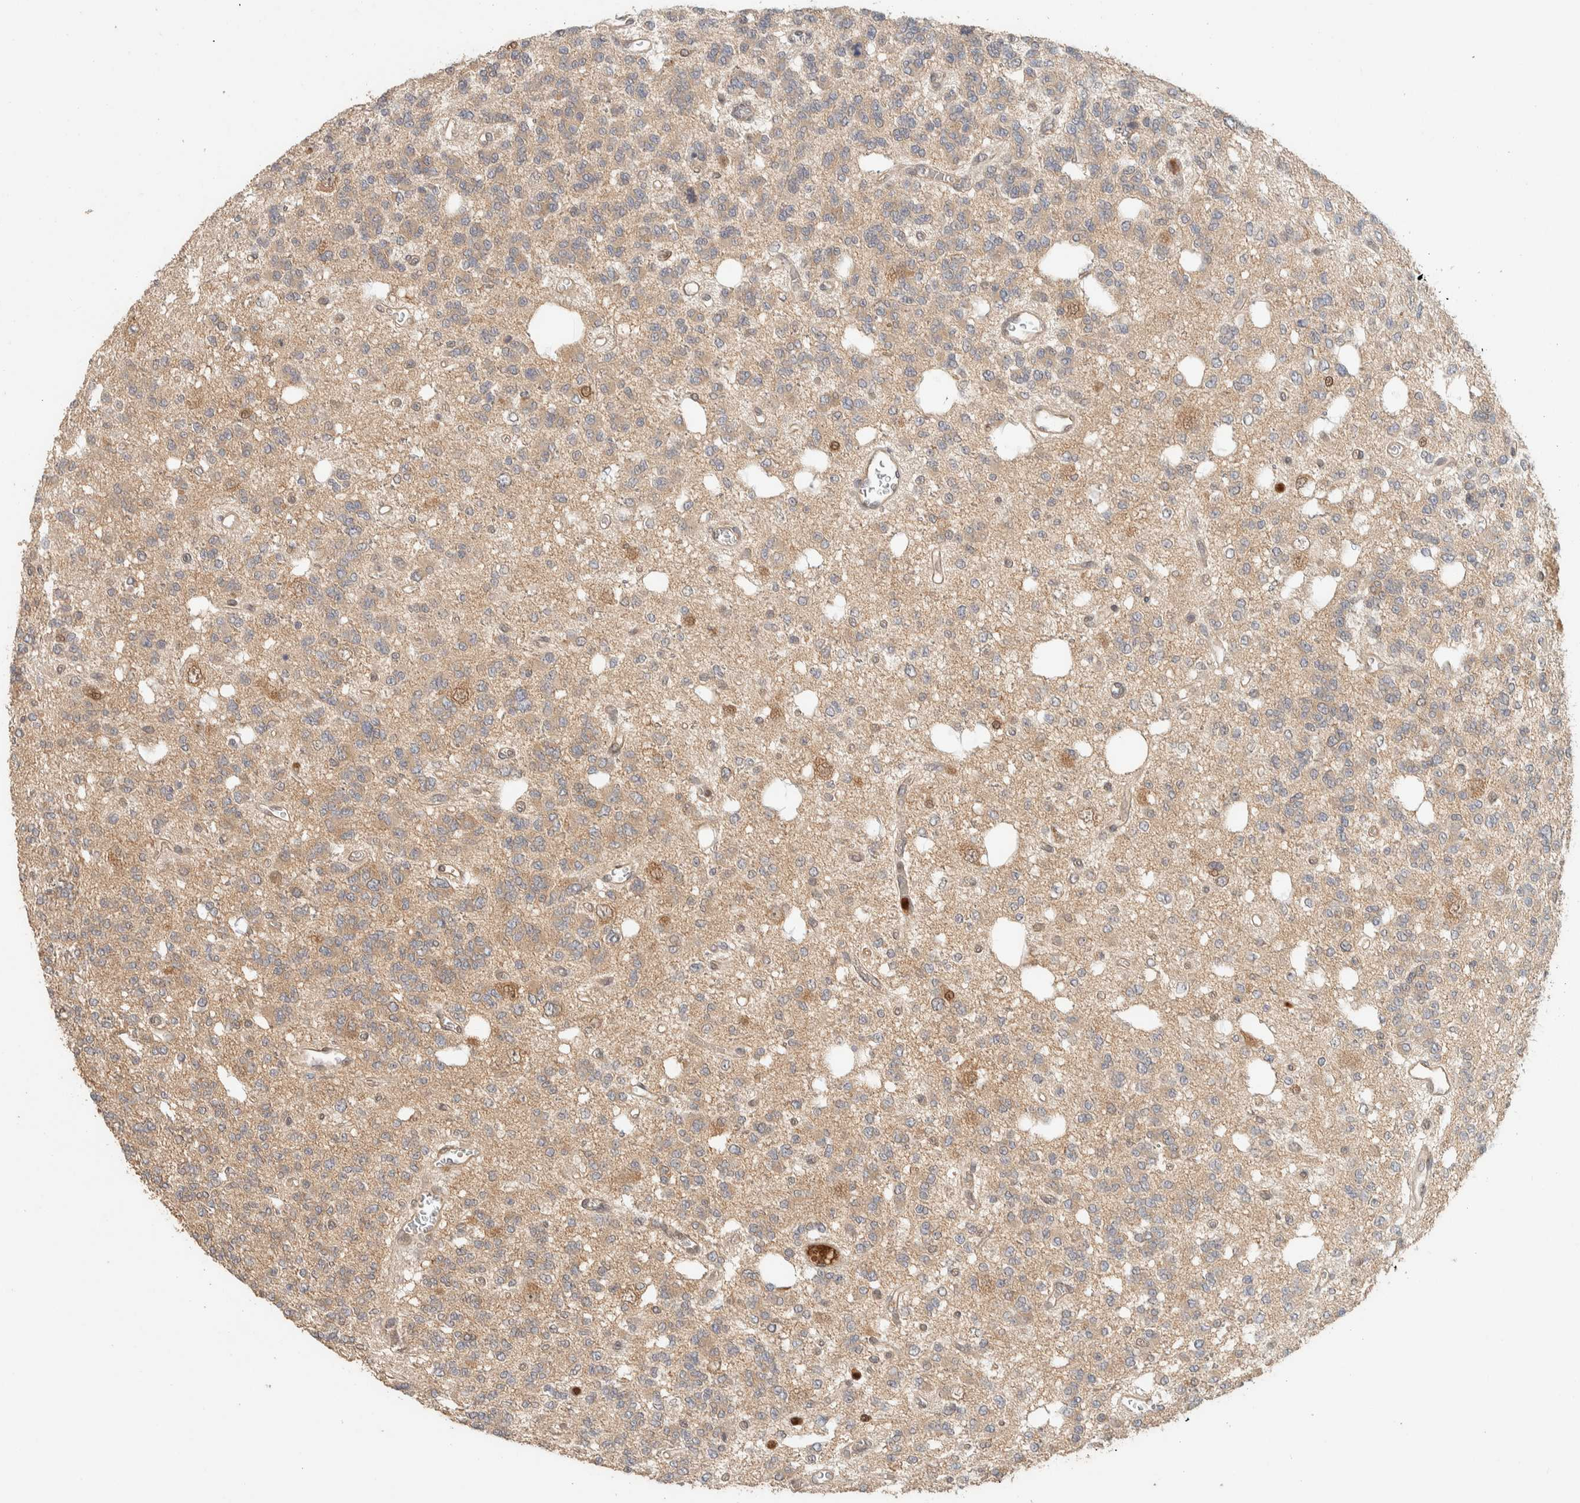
{"staining": {"intensity": "weak", "quantity": "<25%", "location": "cytoplasmic/membranous"}, "tissue": "glioma", "cell_type": "Tumor cells", "image_type": "cancer", "snomed": [{"axis": "morphology", "description": "Glioma, malignant, Low grade"}, {"axis": "topography", "description": "Brain"}], "caption": "Tumor cells are negative for brown protein staining in malignant glioma (low-grade).", "gene": "ADSS2", "patient": {"sex": "male", "age": 38}}